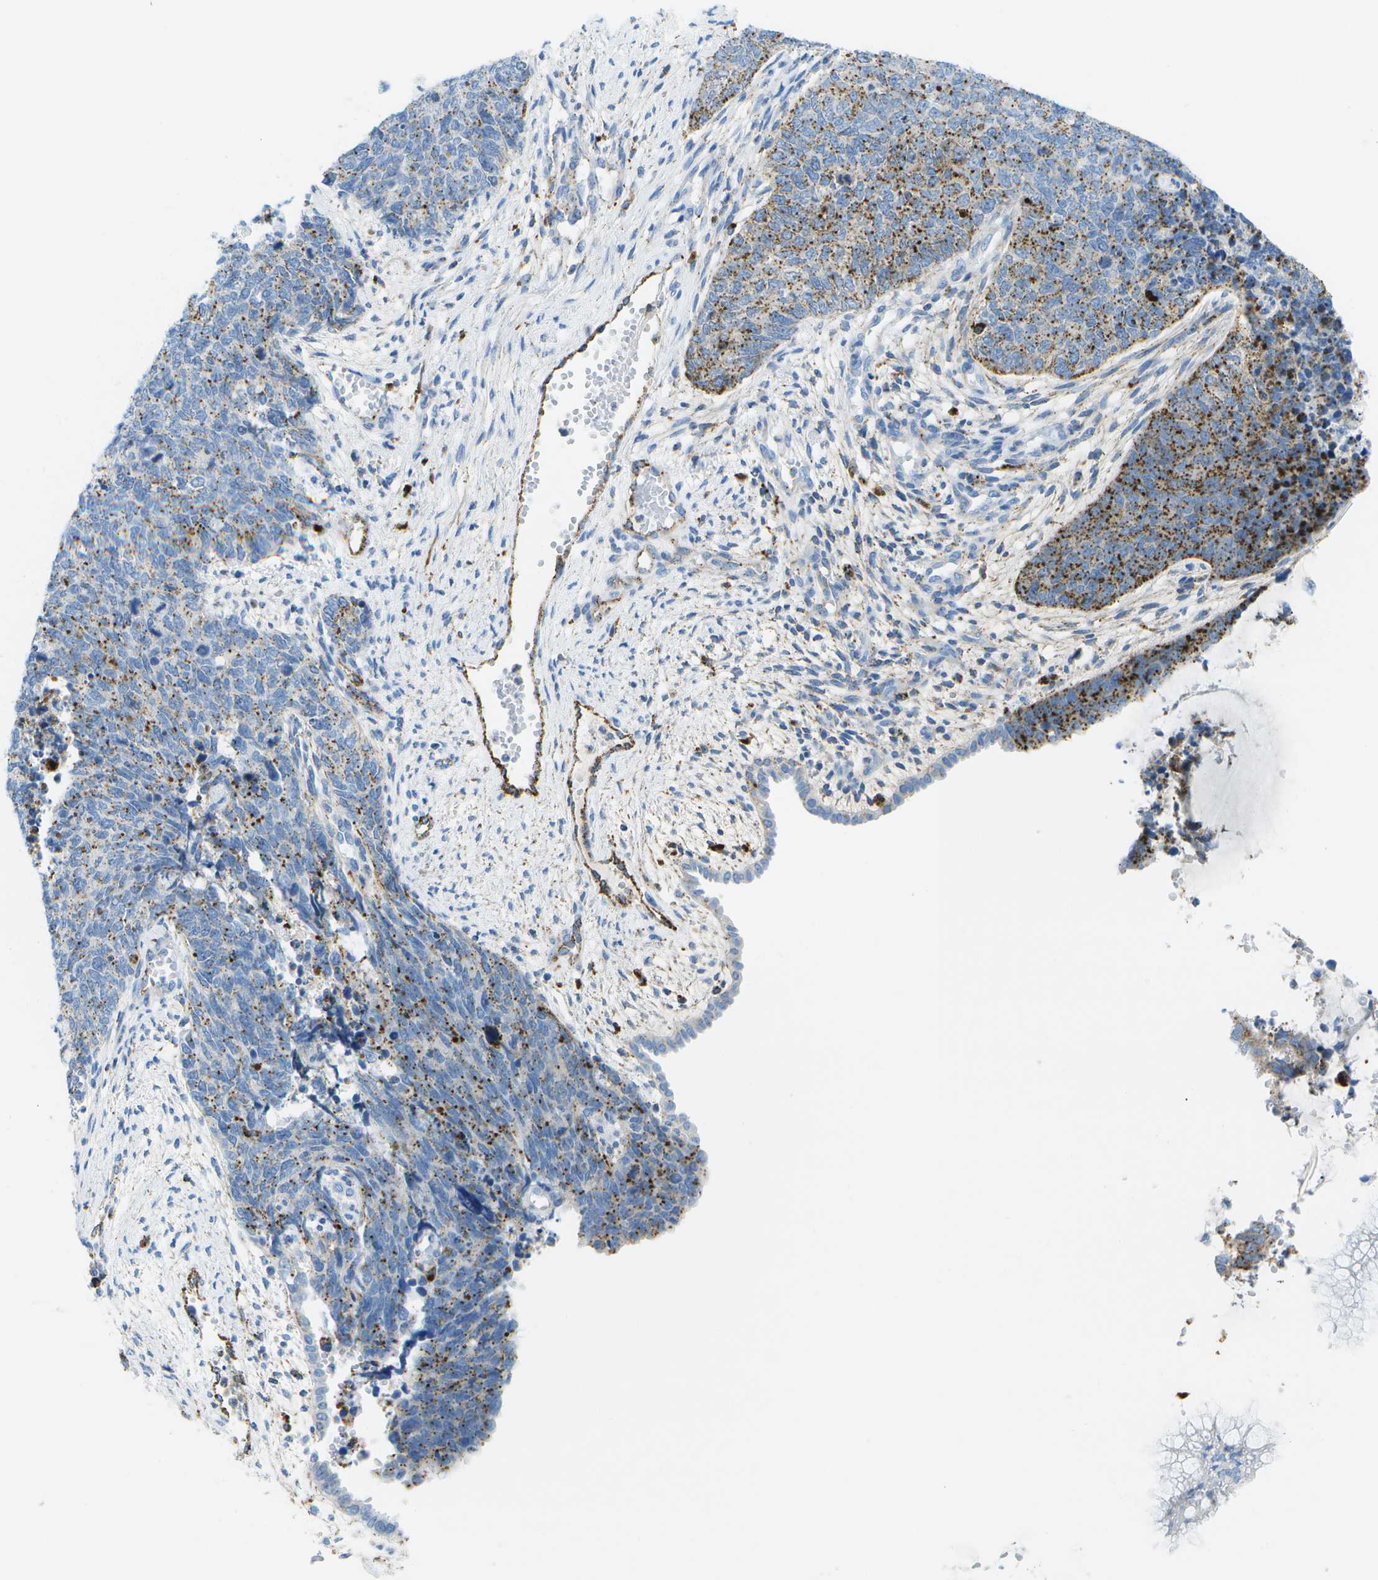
{"staining": {"intensity": "strong", "quantity": "<25%", "location": "cytoplasmic/membranous"}, "tissue": "cervical cancer", "cell_type": "Tumor cells", "image_type": "cancer", "snomed": [{"axis": "morphology", "description": "Squamous cell carcinoma, NOS"}, {"axis": "topography", "description": "Cervix"}], "caption": "High-power microscopy captured an immunohistochemistry photomicrograph of squamous cell carcinoma (cervical), revealing strong cytoplasmic/membranous positivity in about <25% of tumor cells. The protein of interest is shown in brown color, while the nuclei are stained blue.", "gene": "PRCP", "patient": {"sex": "female", "age": 63}}